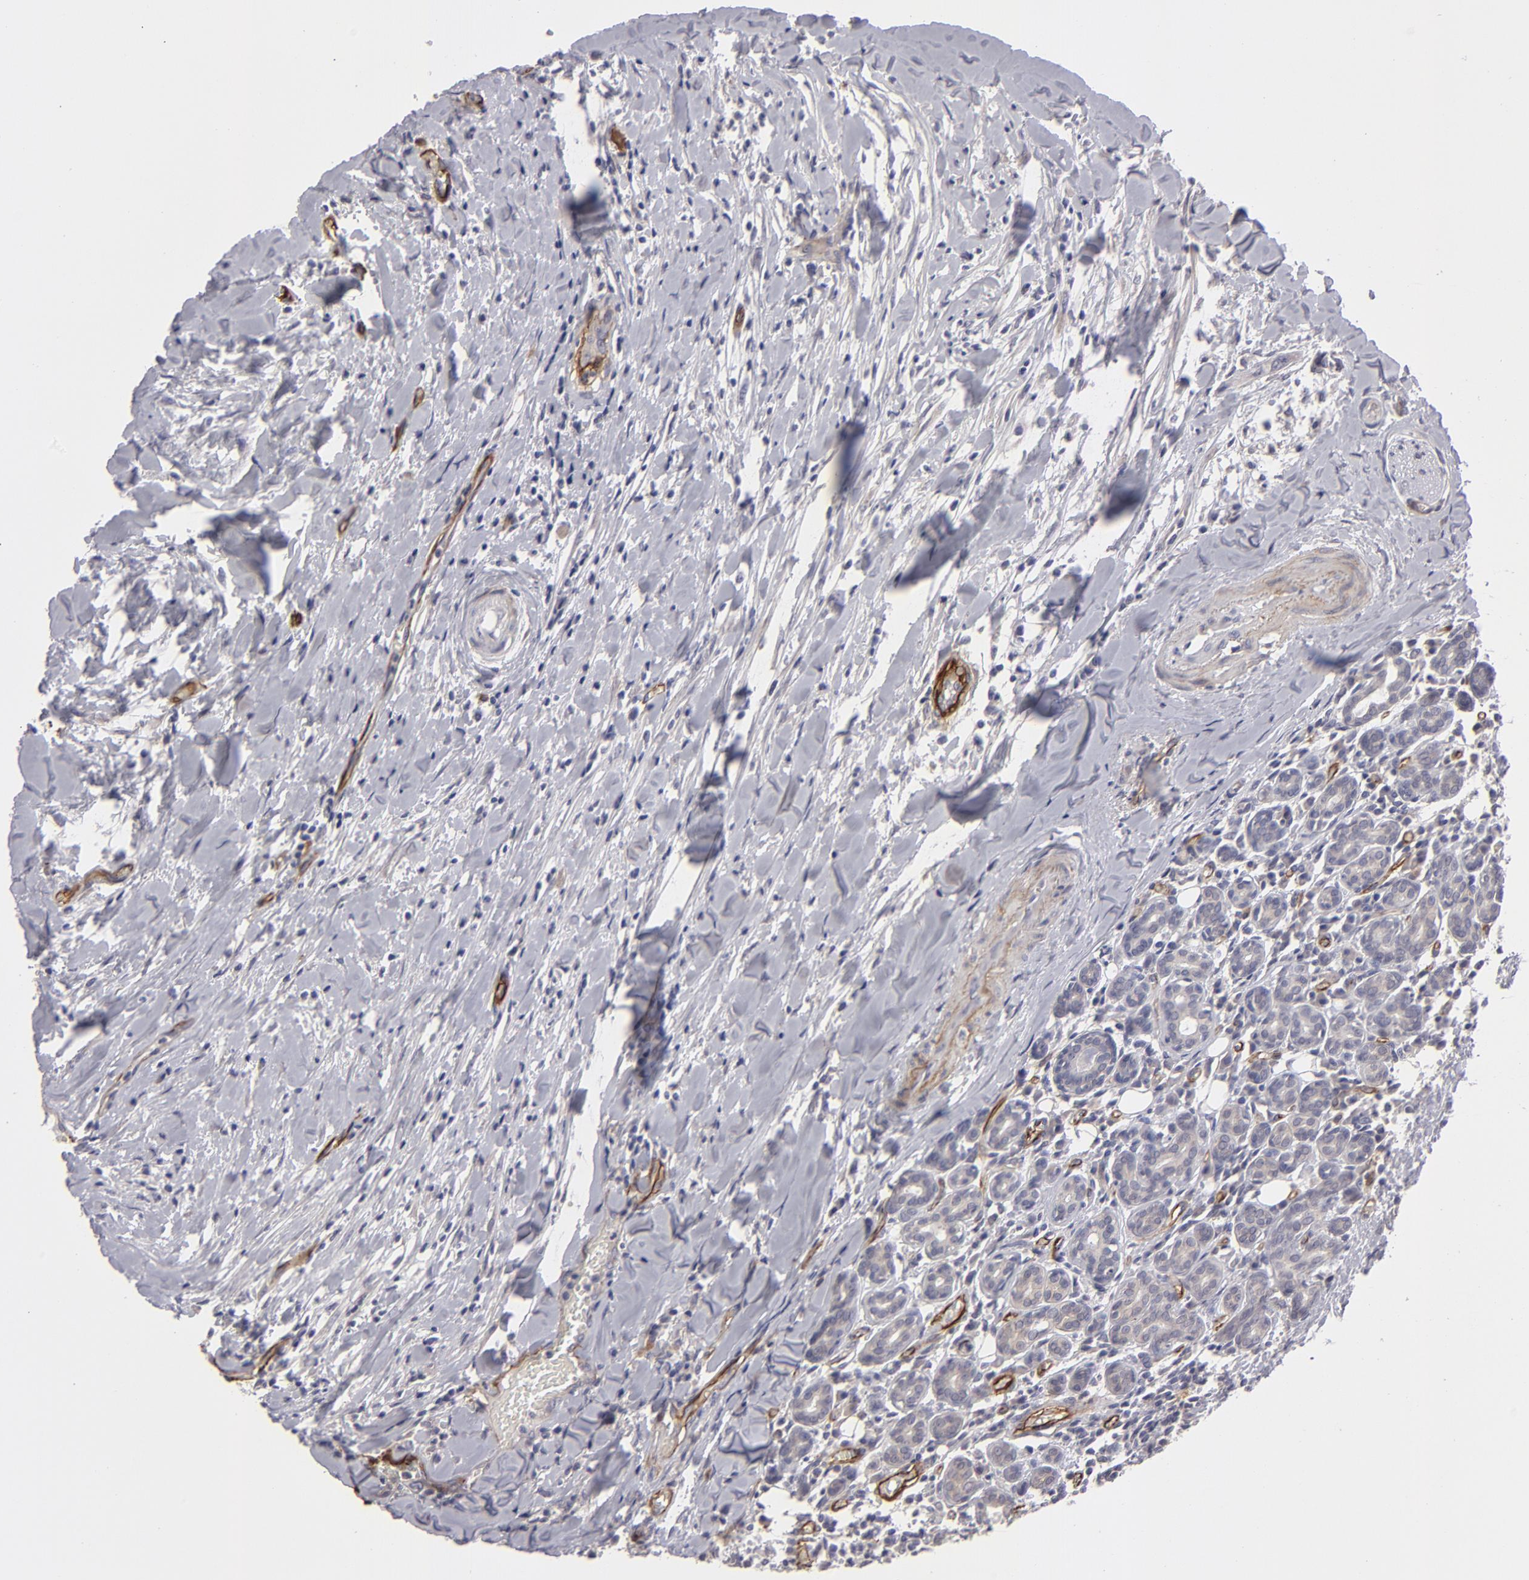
{"staining": {"intensity": "weak", "quantity": ">75%", "location": "cytoplasmic/membranous"}, "tissue": "head and neck cancer", "cell_type": "Tumor cells", "image_type": "cancer", "snomed": [{"axis": "morphology", "description": "Neoplasm, malignant, NOS"}, {"axis": "topography", "description": "Salivary gland"}, {"axis": "topography", "description": "Head-Neck"}], "caption": "This is a histology image of immunohistochemistry (IHC) staining of head and neck cancer, which shows weak staining in the cytoplasmic/membranous of tumor cells.", "gene": "ZNF175", "patient": {"sex": "male", "age": 43}}